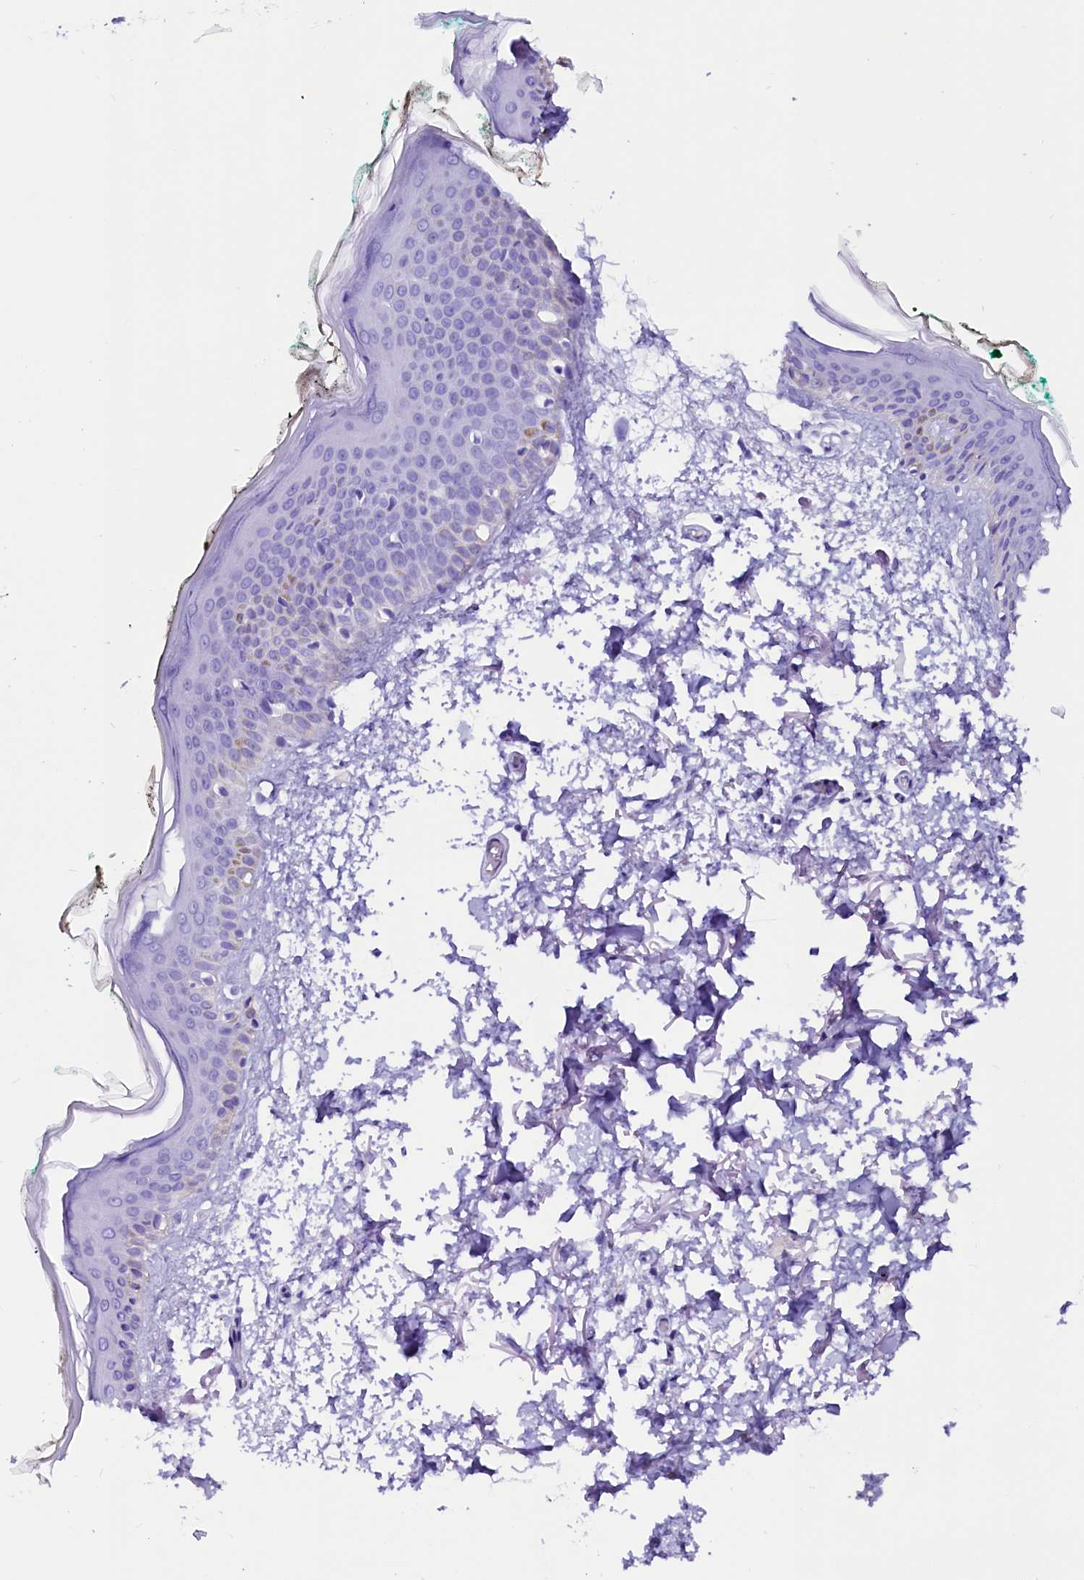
{"staining": {"intensity": "negative", "quantity": "none", "location": "none"}, "tissue": "skin", "cell_type": "Fibroblasts", "image_type": "normal", "snomed": [{"axis": "morphology", "description": "Normal tissue, NOS"}, {"axis": "topography", "description": "Skin"}], "caption": "IHC micrograph of benign human skin stained for a protein (brown), which demonstrates no staining in fibroblasts.", "gene": "ZNF749", "patient": {"sex": "male", "age": 62}}